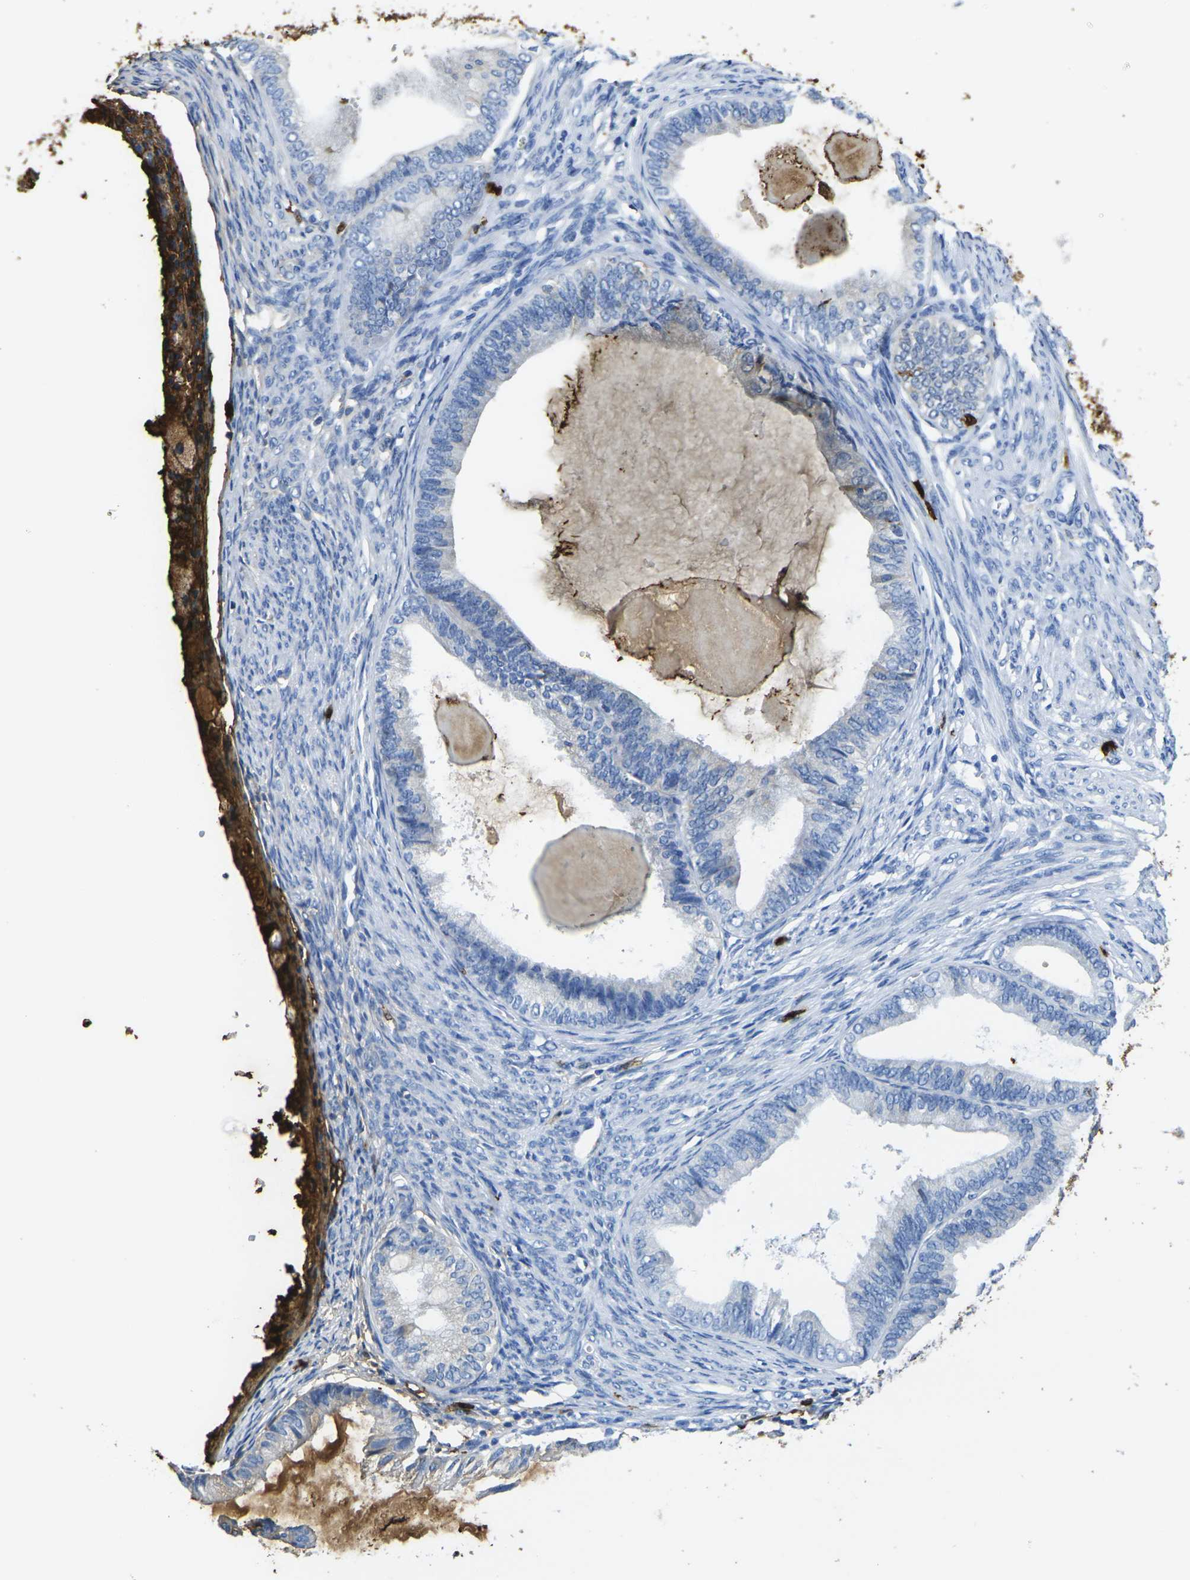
{"staining": {"intensity": "moderate", "quantity": "<25%", "location": "cytoplasmic/membranous"}, "tissue": "endometrial cancer", "cell_type": "Tumor cells", "image_type": "cancer", "snomed": [{"axis": "morphology", "description": "Adenocarcinoma, NOS"}, {"axis": "topography", "description": "Endometrium"}], "caption": "Immunohistochemical staining of human endometrial adenocarcinoma displays low levels of moderate cytoplasmic/membranous expression in approximately <25% of tumor cells.", "gene": "S100A9", "patient": {"sex": "female", "age": 86}}